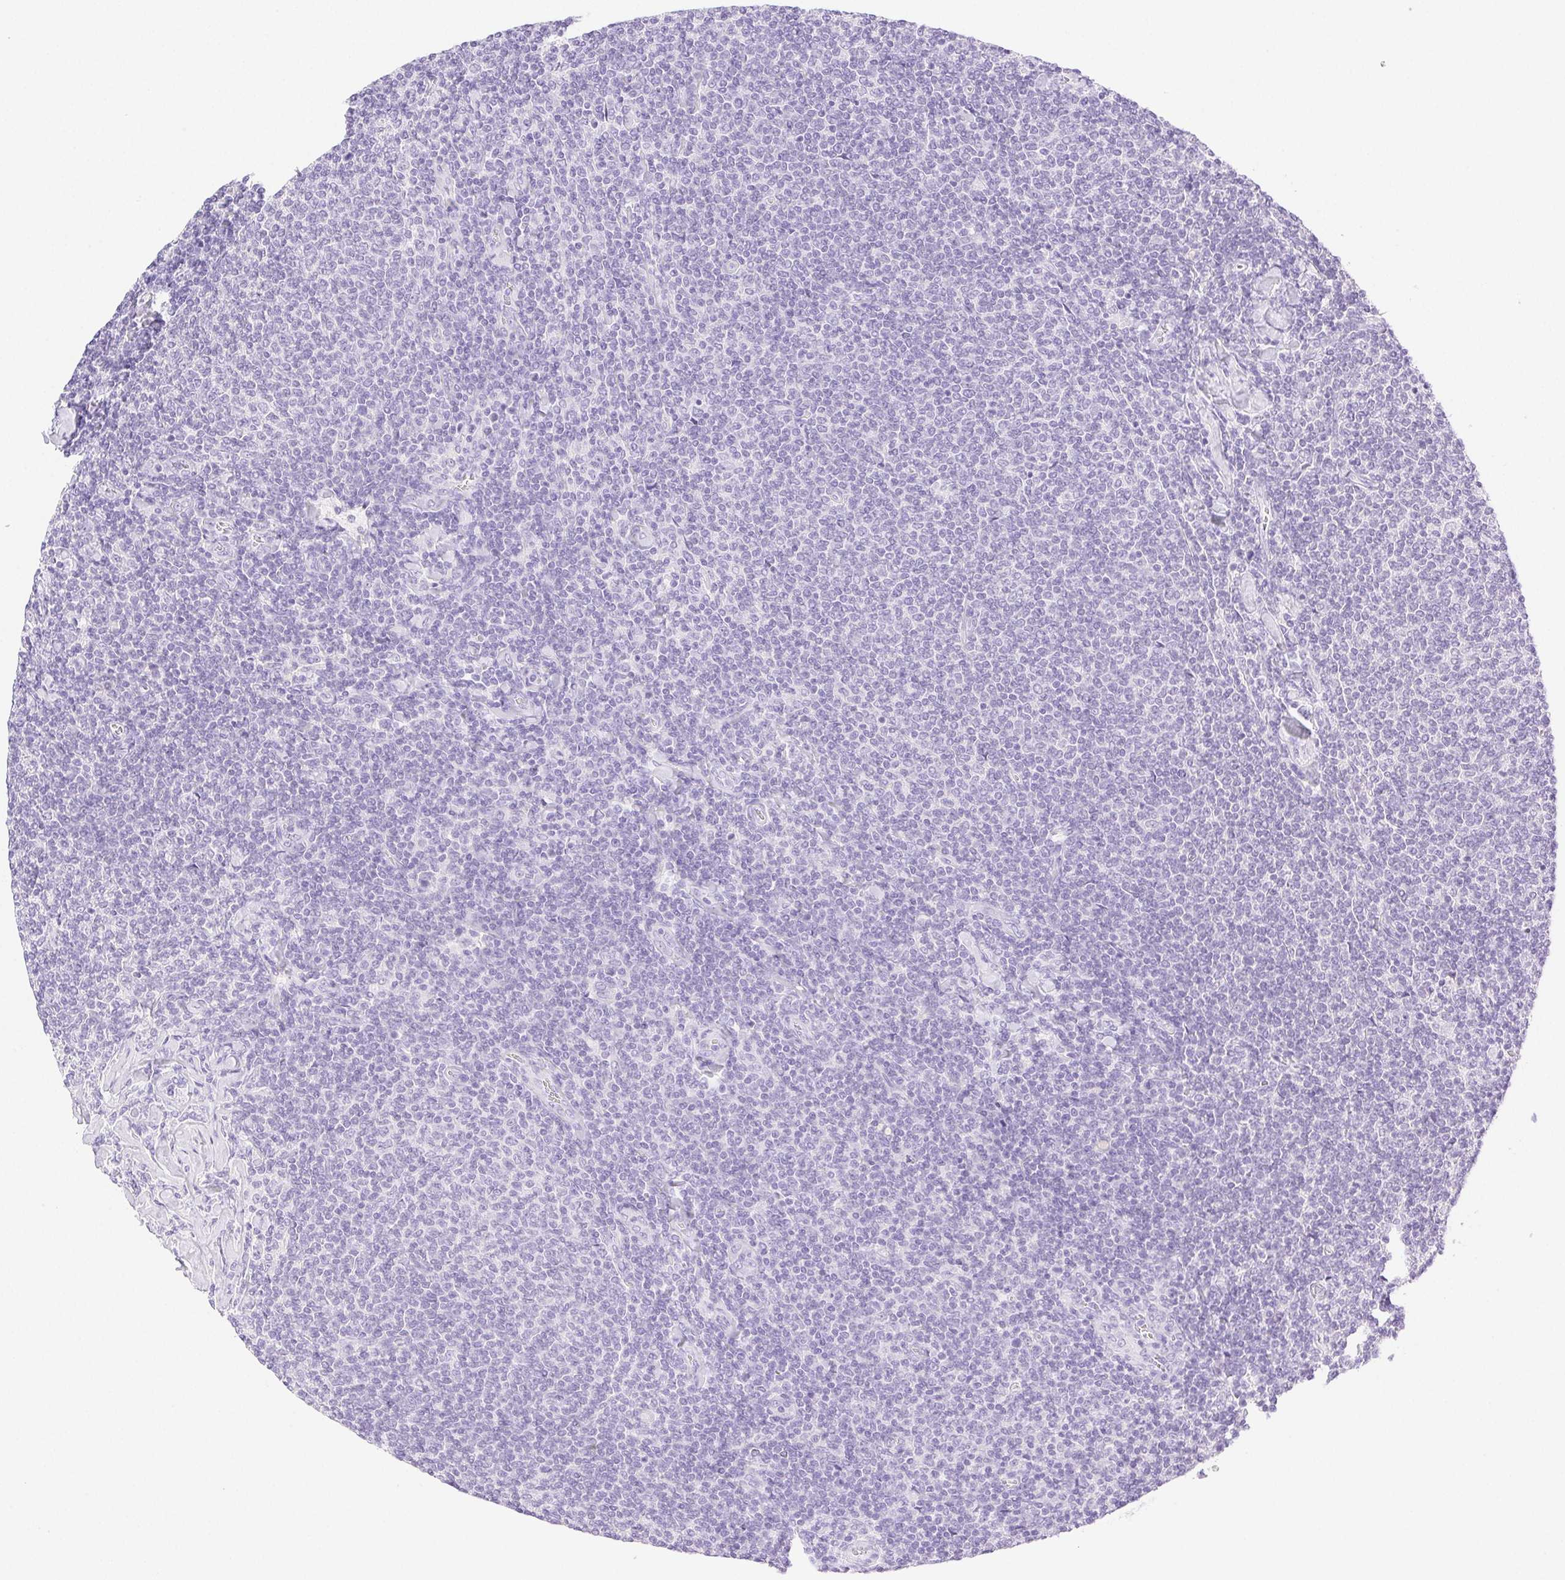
{"staining": {"intensity": "negative", "quantity": "none", "location": "none"}, "tissue": "lymphoma", "cell_type": "Tumor cells", "image_type": "cancer", "snomed": [{"axis": "morphology", "description": "Malignant lymphoma, non-Hodgkin's type, Low grade"}, {"axis": "topography", "description": "Lymph node"}], "caption": "The histopathology image displays no staining of tumor cells in low-grade malignant lymphoma, non-Hodgkin's type.", "gene": "SPACA4", "patient": {"sex": "male", "age": 52}}